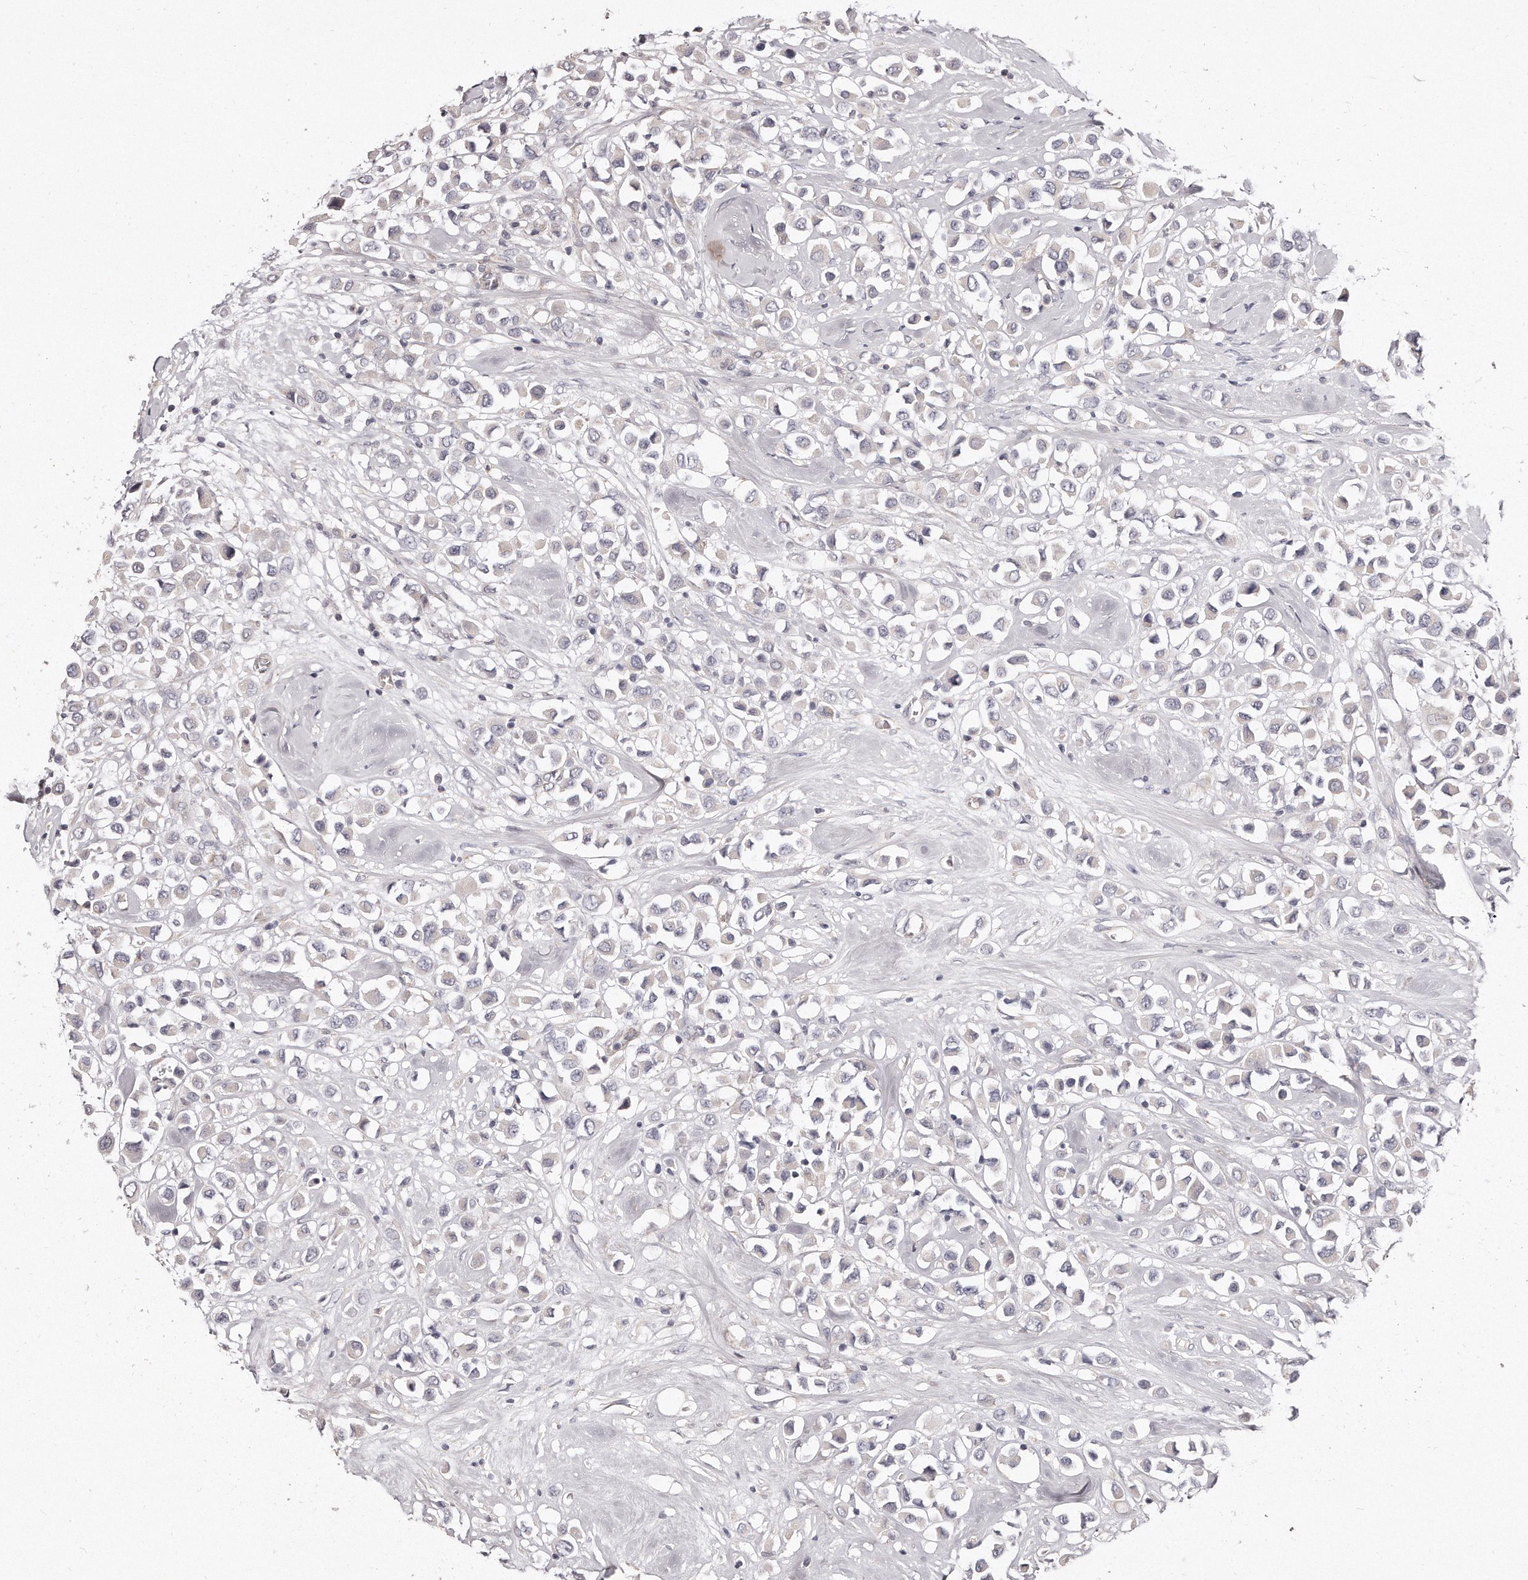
{"staining": {"intensity": "negative", "quantity": "none", "location": "none"}, "tissue": "breast cancer", "cell_type": "Tumor cells", "image_type": "cancer", "snomed": [{"axis": "morphology", "description": "Duct carcinoma"}, {"axis": "topography", "description": "Breast"}], "caption": "High power microscopy micrograph of an IHC micrograph of breast cancer (invasive ductal carcinoma), revealing no significant expression in tumor cells.", "gene": "TTLL4", "patient": {"sex": "female", "age": 61}}